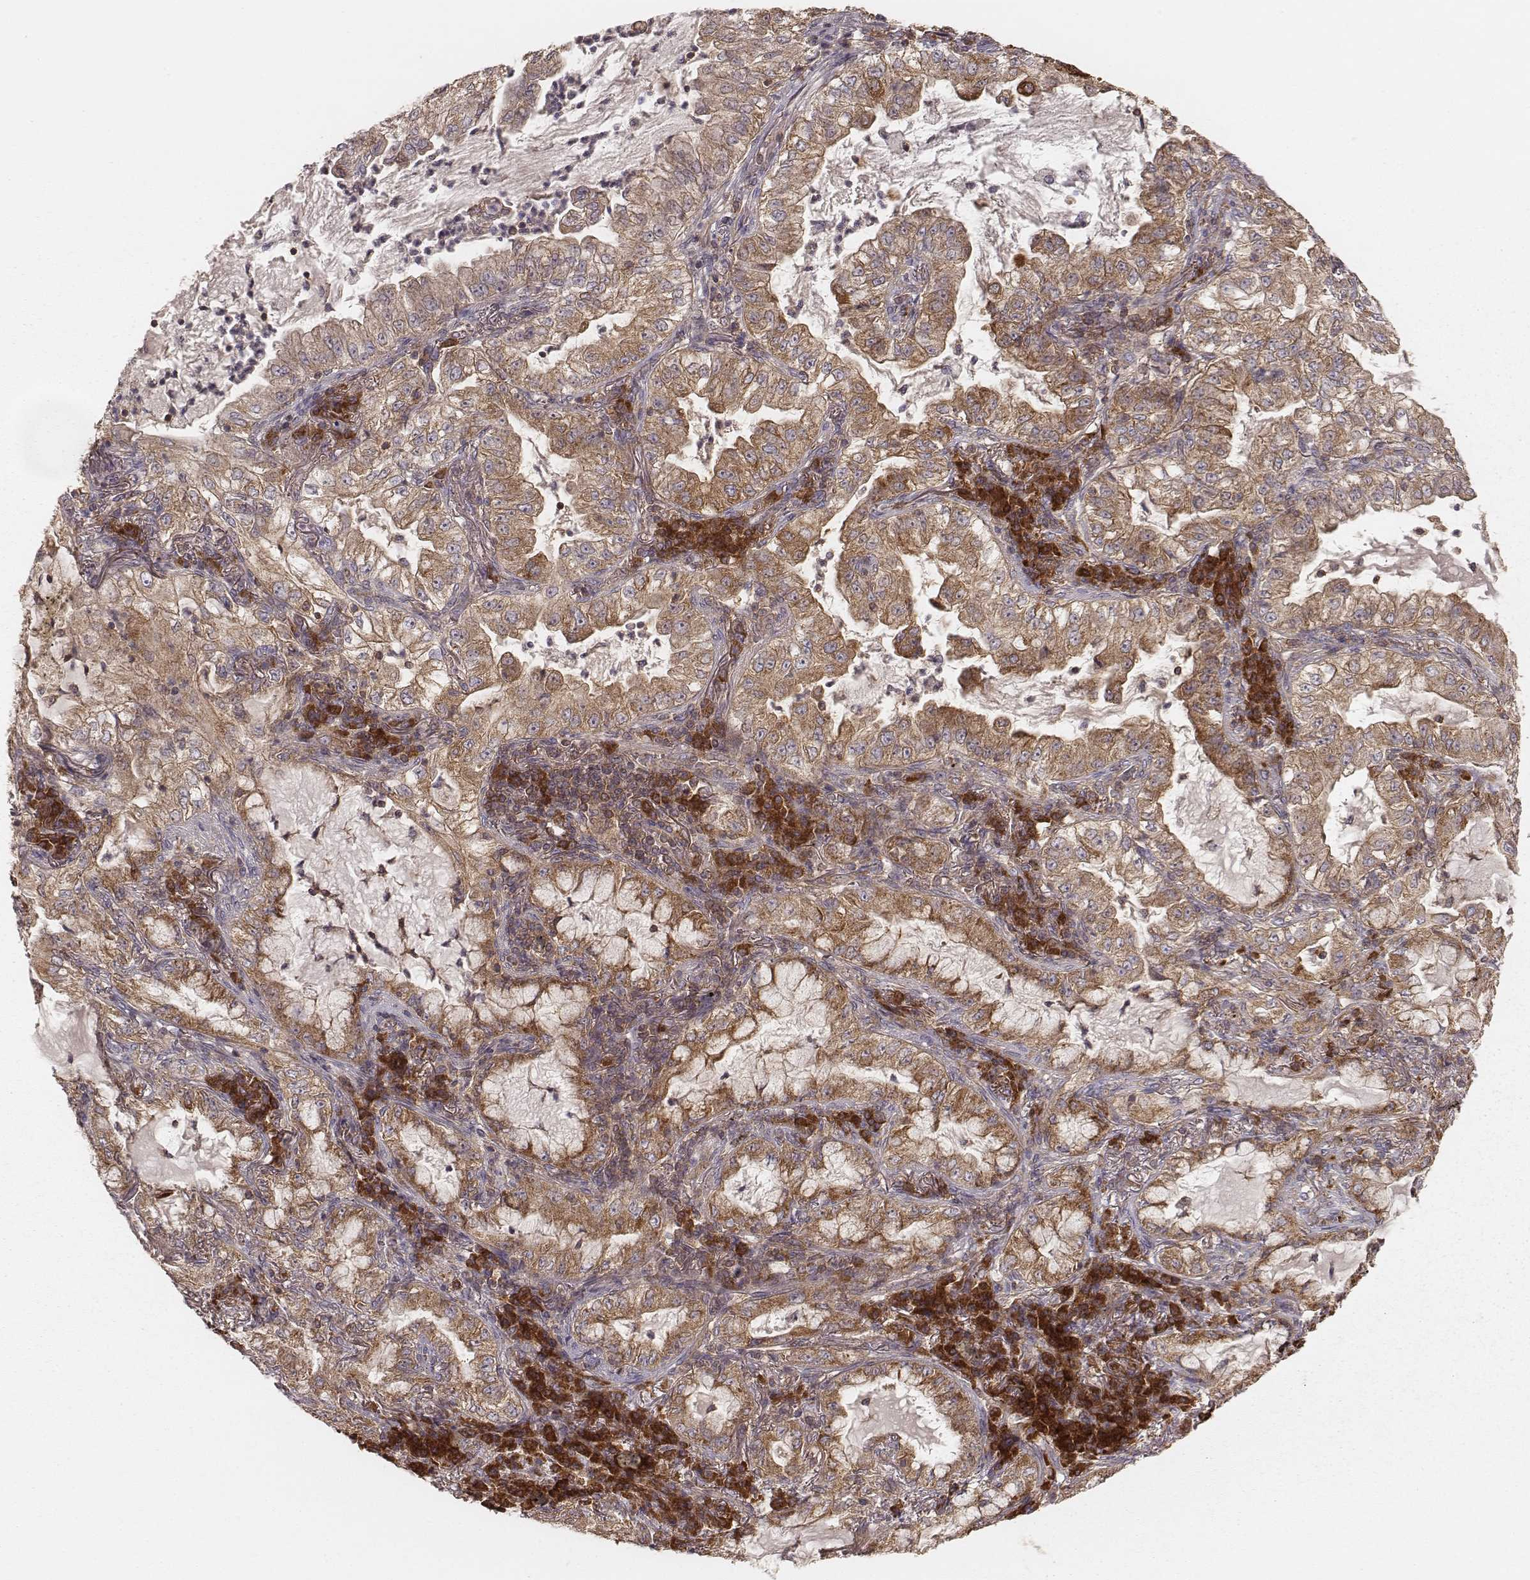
{"staining": {"intensity": "moderate", "quantity": ">75%", "location": "cytoplasmic/membranous"}, "tissue": "lung cancer", "cell_type": "Tumor cells", "image_type": "cancer", "snomed": [{"axis": "morphology", "description": "Adenocarcinoma, NOS"}, {"axis": "topography", "description": "Lung"}], "caption": "DAB (3,3'-diaminobenzidine) immunohistochemical staining of human lung cancer displays moderate cytoplasmic/membranous protein staining in approximately >75% of tumor cells.", "gene": "CARS1", "patient": {"sex": "female", "age": 73}}